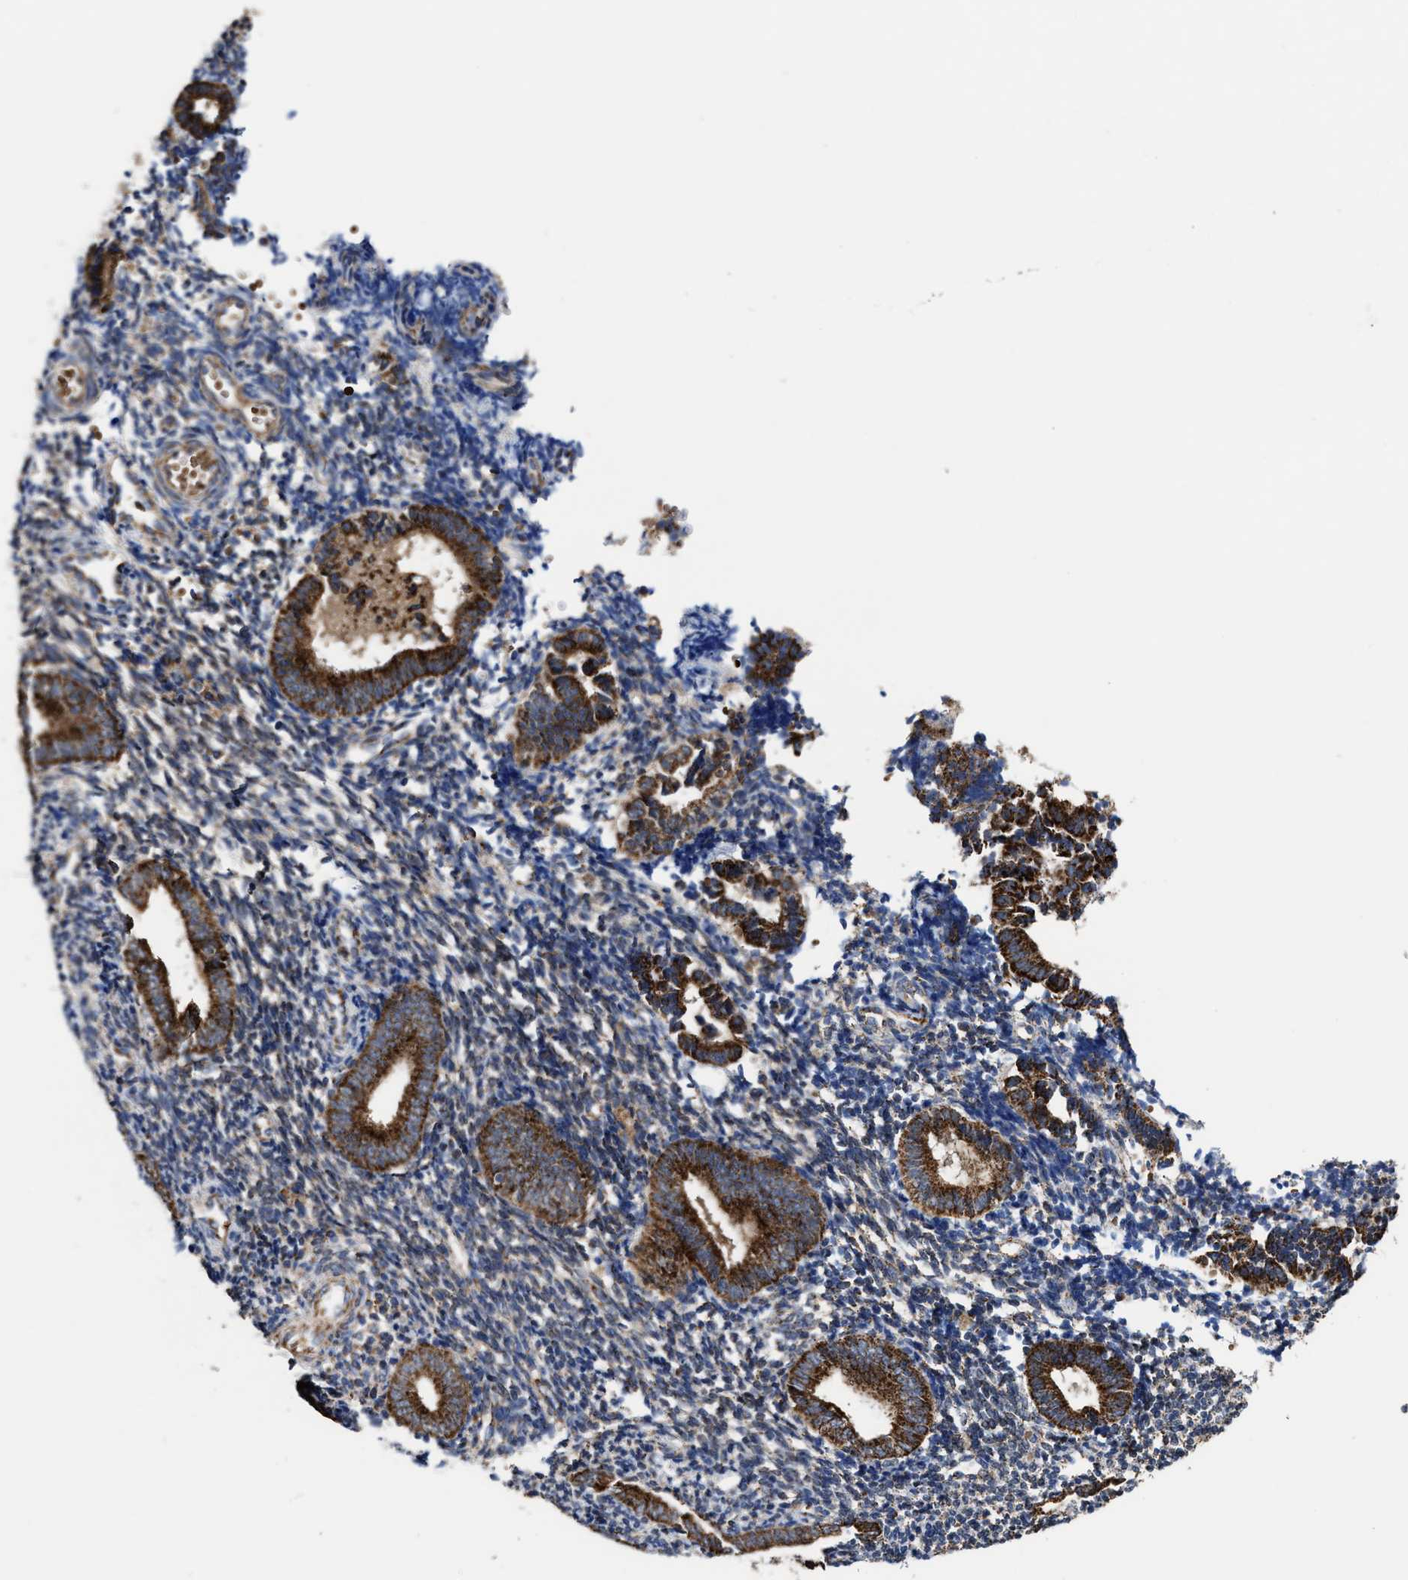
{"staining": {"intensity": "weak", "quantity": "<25%", "location": "cytoplasmic/membranous"}, "tissue": "endometrium", "cell_type": "Cells in endometrial stroma", "image_type": "normal", "snomed": [{"axis": "morphology", "description": "Normal tissue, NOS"}, {"axis": "topography", "description": "Uterus"}, {"axis": "topography", "description": "Endometrium"}], "caption": "Immunohistochemistry photomicrograph of normal human endometrium stained for a protein (brown), which displays no expression in cells in endometrial stroma.", "gene": "MECR", "patient": {"sex": "female", "age": 33}}